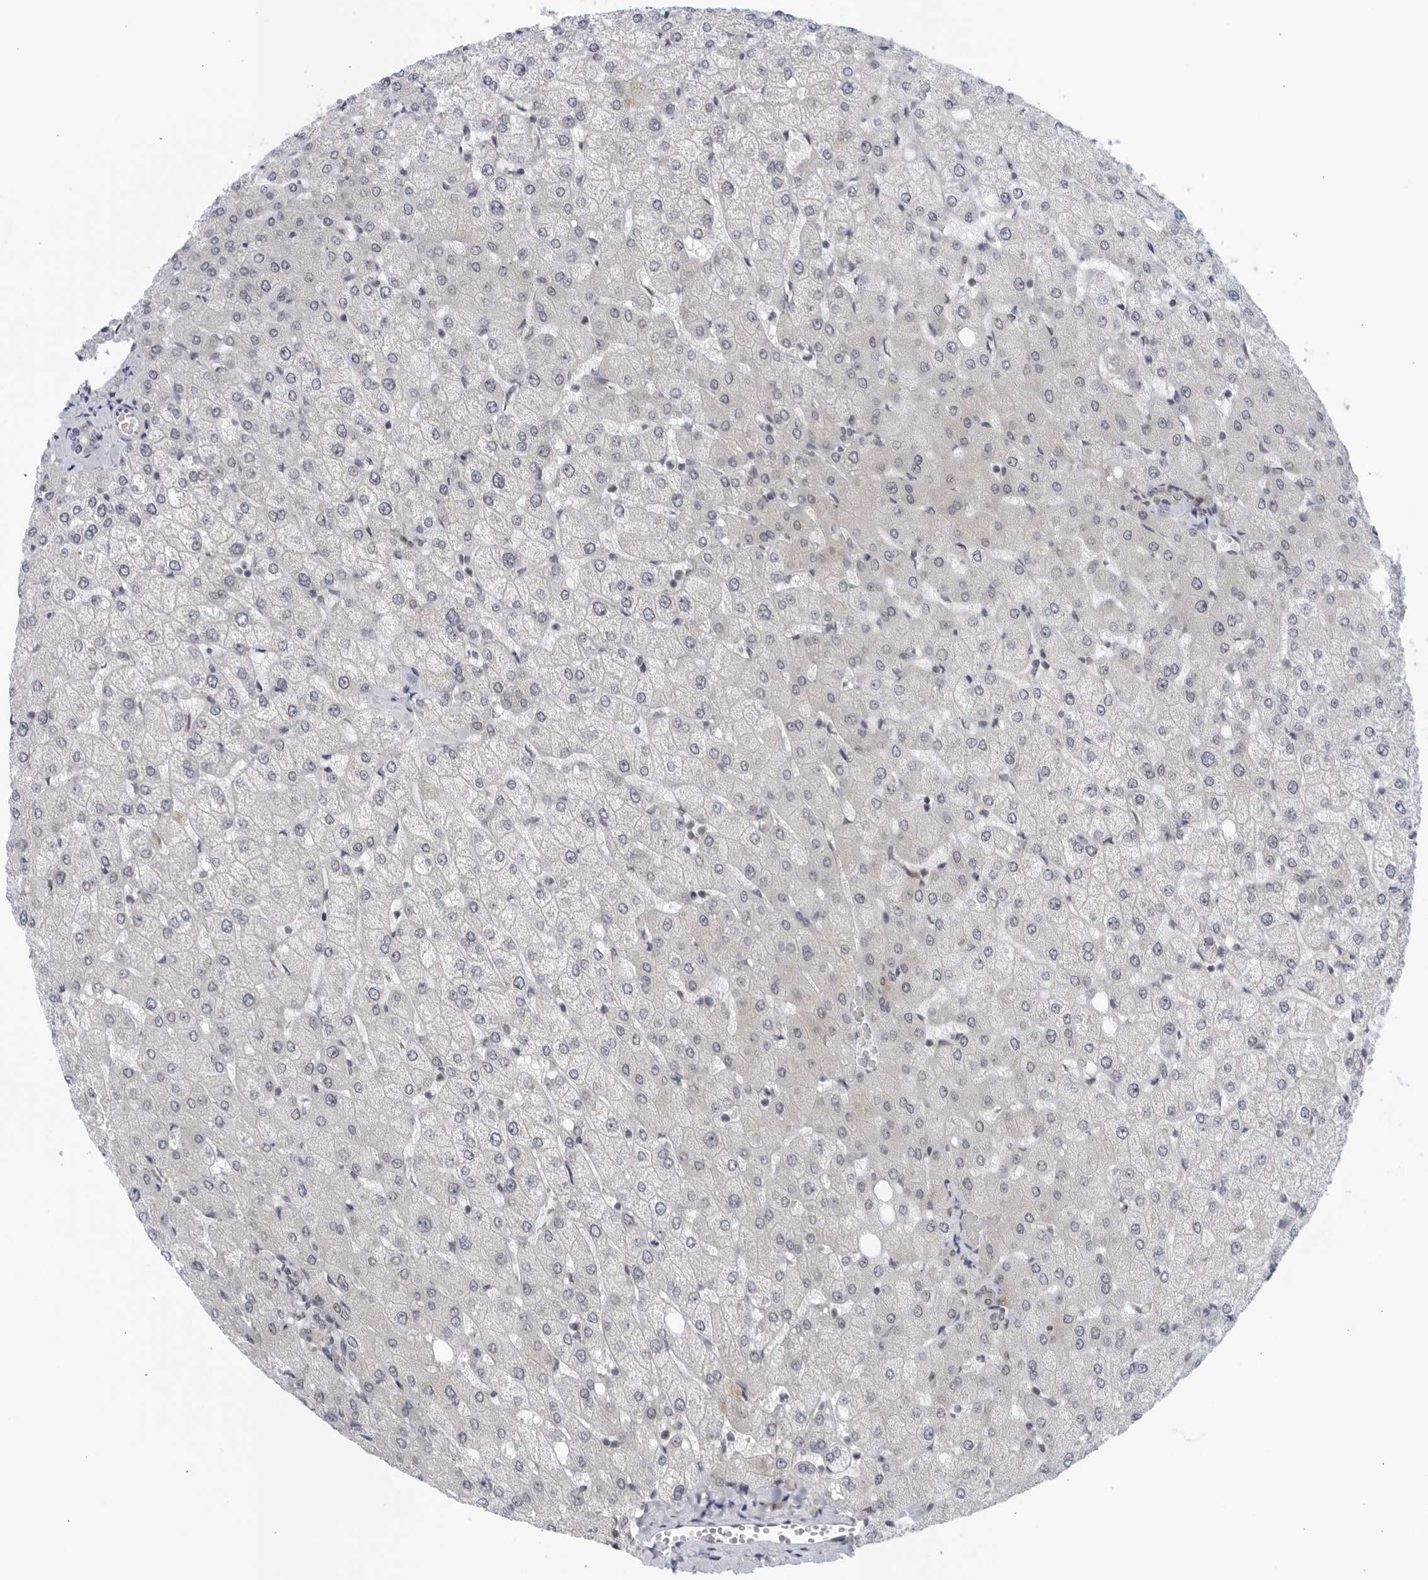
{"staining": {"intensity": "negative", "quantity": "none", "location": "none"}, "tissue": "liver", "cell_type": "Cholangiocytes", "image_type": "normal", "snomed": [{"axis": "morphology", "description": "Normal tissue, NOS"}, {"axis": "topography", "description": "Liver"}], "caption": "Immunohistochemistry micrograph of unremarkable liver: liver stained with DAB displays no significant protein expression in cholangiocytes. (DAB immunohistochemistry (IHC) with hematoxylin counter stain).", "gene": "RC3H1", "patient": {"sex": "female", "age": 54}}